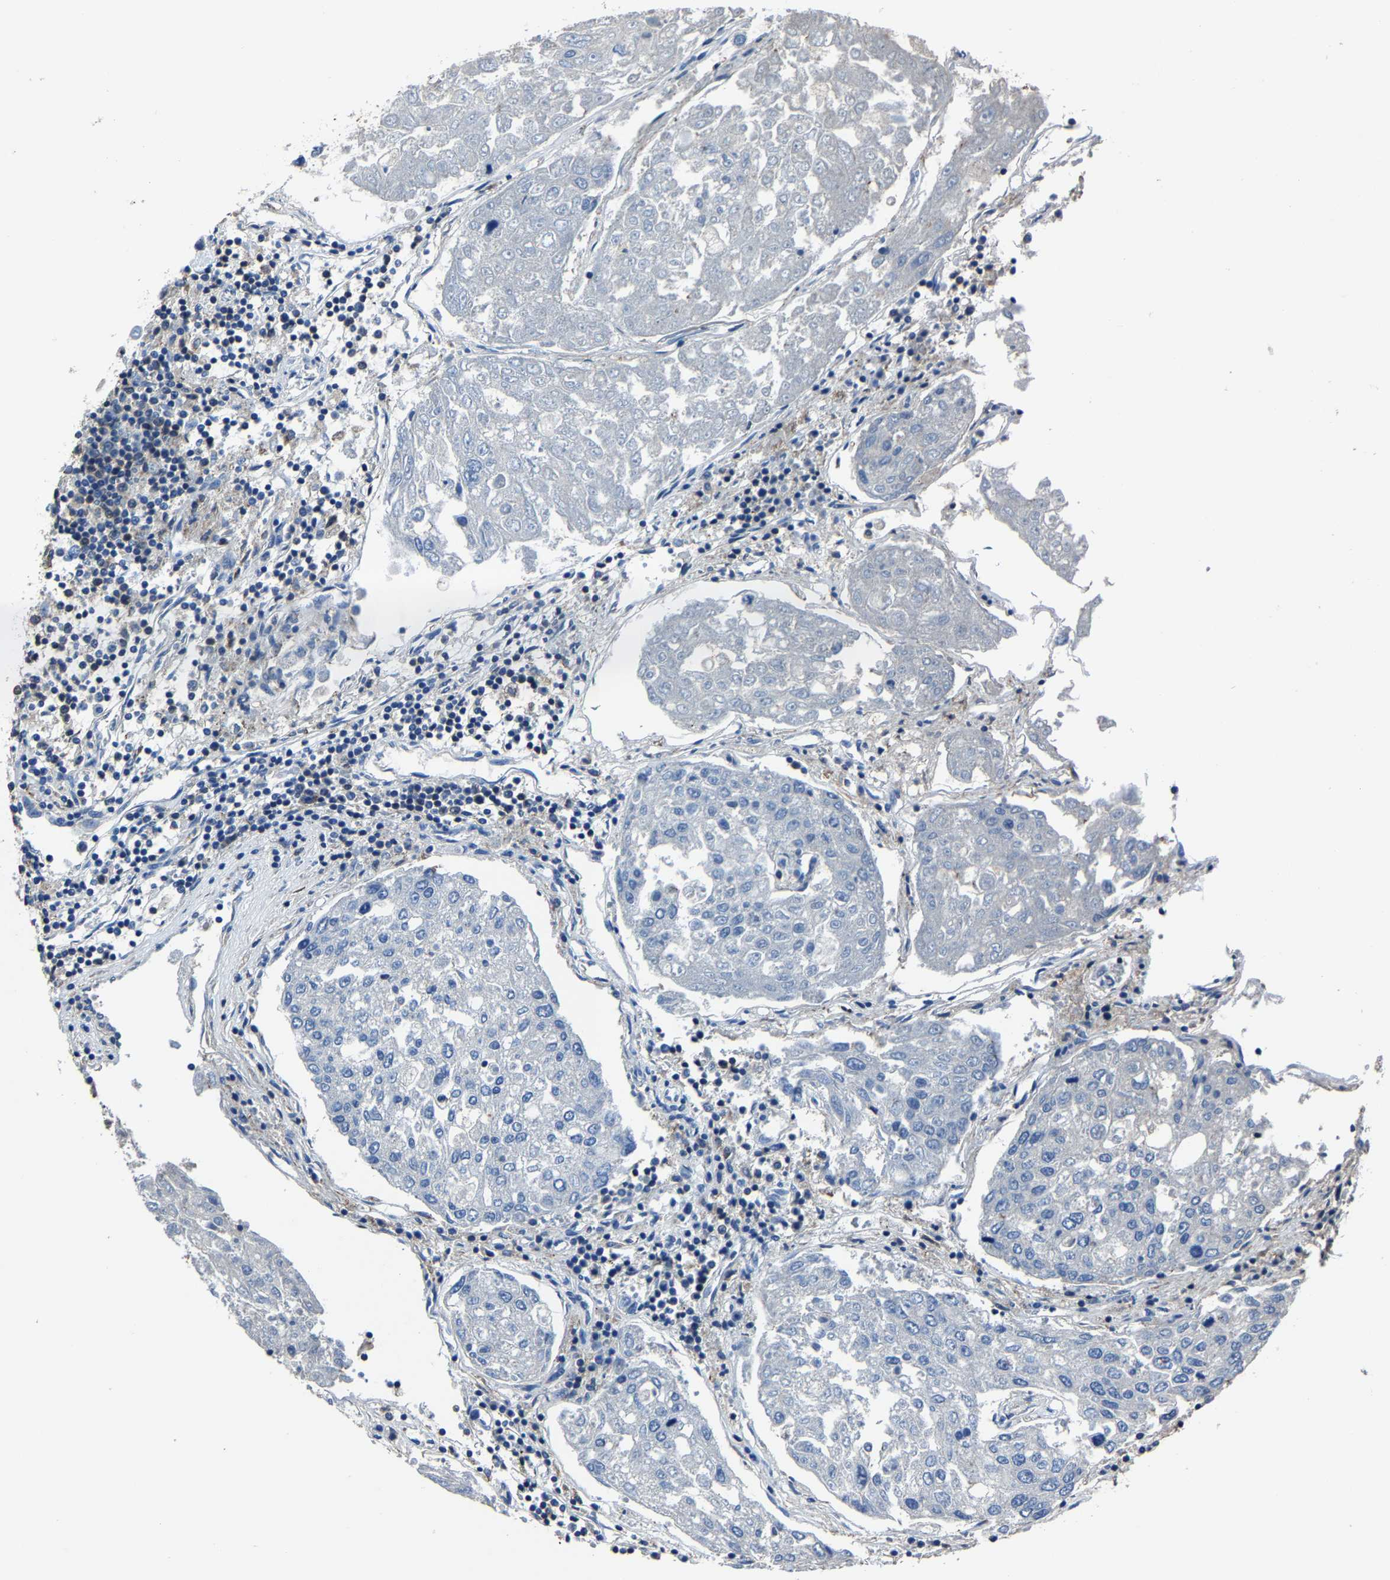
{"staining": {"intensity": "negative", "quantity": "none", "location": "none"}, "tissue": "urothelial cancer", "cell_type": "Tumor cells", "image_type": "cancer", "snomed": [{"axis": "morphology", "description": "Urothelial carcinoma, High grade"}, {"axis": "topography", "description": "Lymph node"}, {"axis": "topography", "description": "Urinary bladder"}], "caption": "This is an IHC histopathology image of human urothelial carcinoma (high-grade). There is no expression in tumor cells.", "gene": "STRBP", "patient": {"sex": "male", "age": 51}}